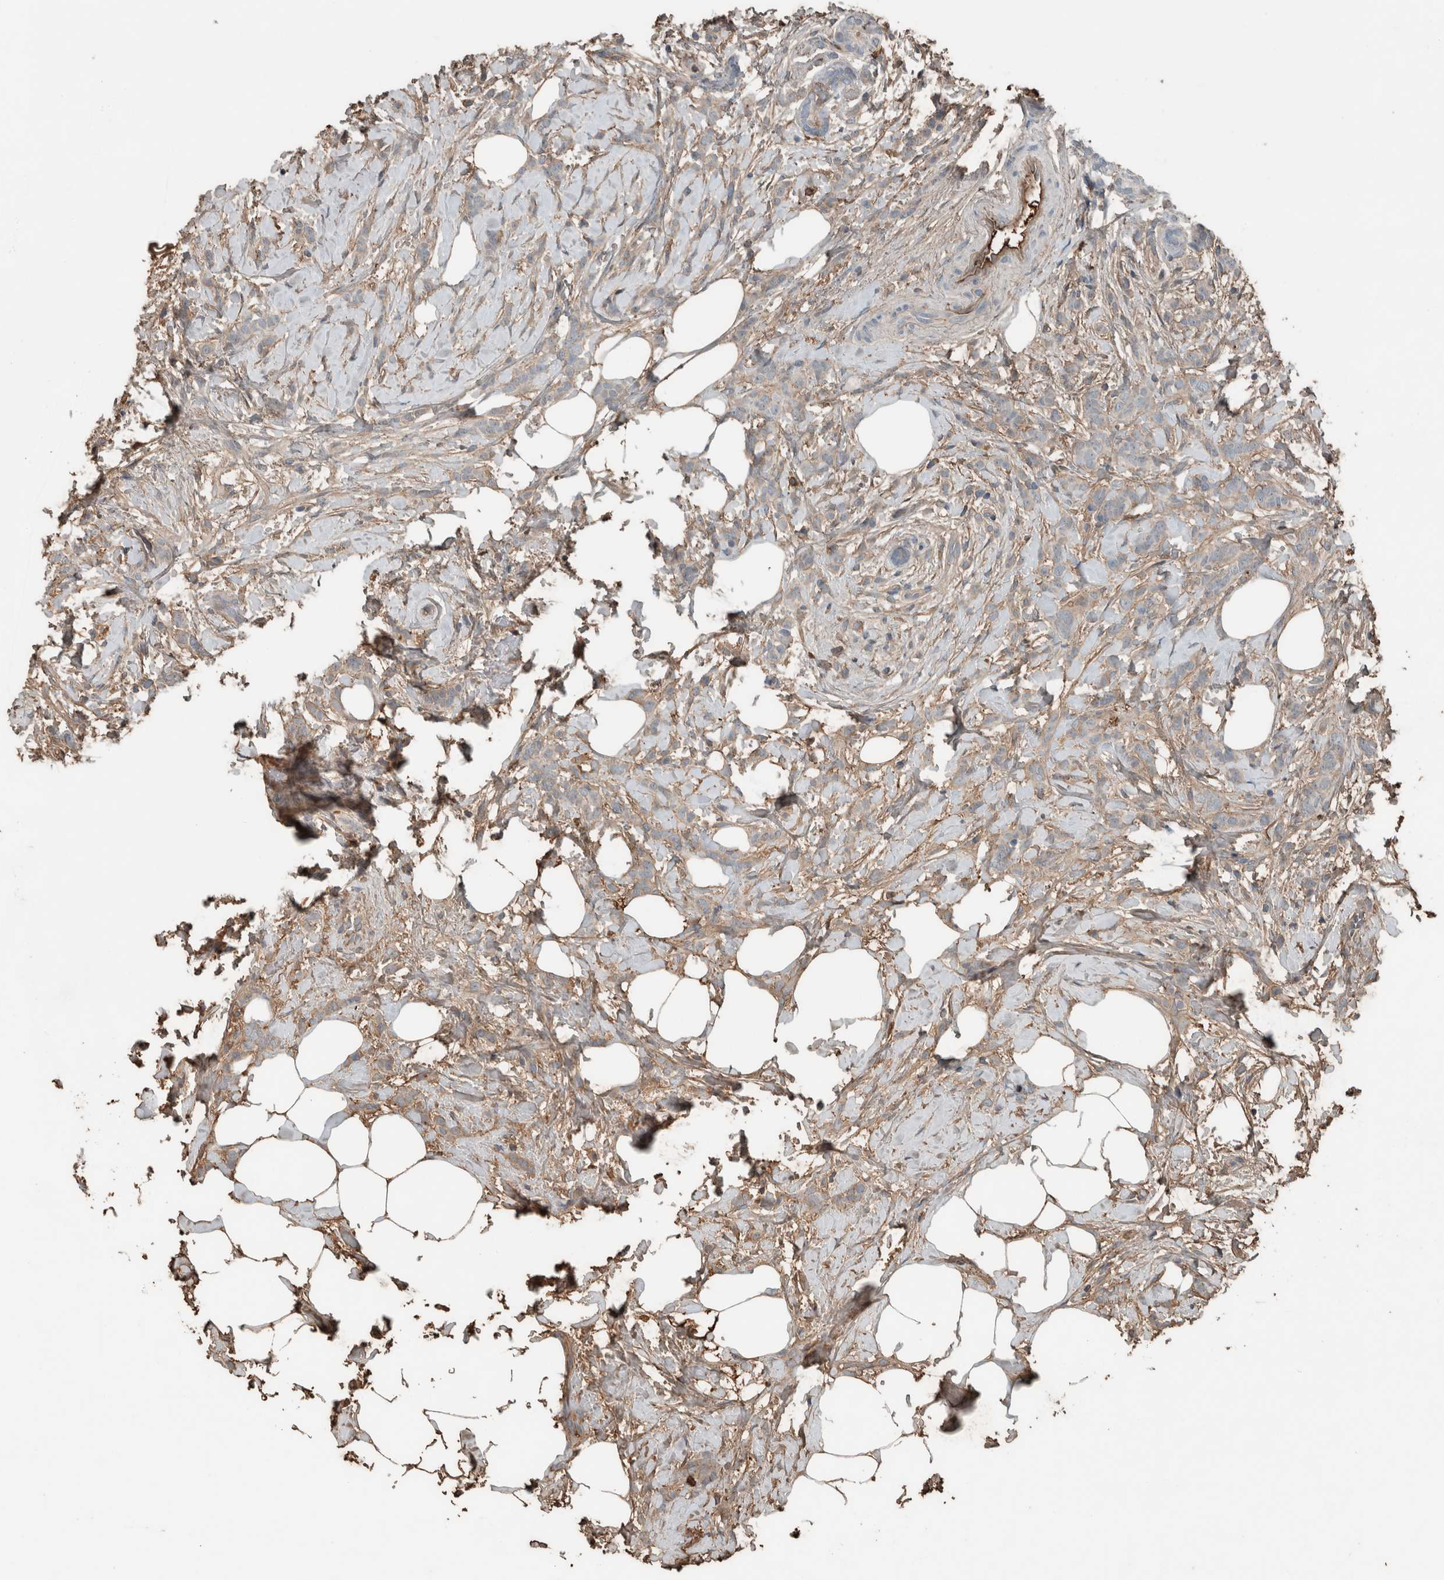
{"staining": {"intensity": "weak", "quantity": ">75%", "location": "cytoplasmic/membranous"}, "tissue": "breast cancer", "cell_type": "Tumor cells", "image_type": "cancer", "snomed": [{"axis": "morphology", "description": "Lobular carcinoma, in situ"}, {"axis": "morphology", "description": "Lobular carcinoma"}, {"axis": "topography", "description": "Breast"}], "caption": "There is low levels of weak cytoplasmic/membranous expression in tumor cells of breast cancer, as demonstrated by immunohistochemical staining (brown color).", "gene": "USP34", "patient": {"sex": "female", "age": 41}}